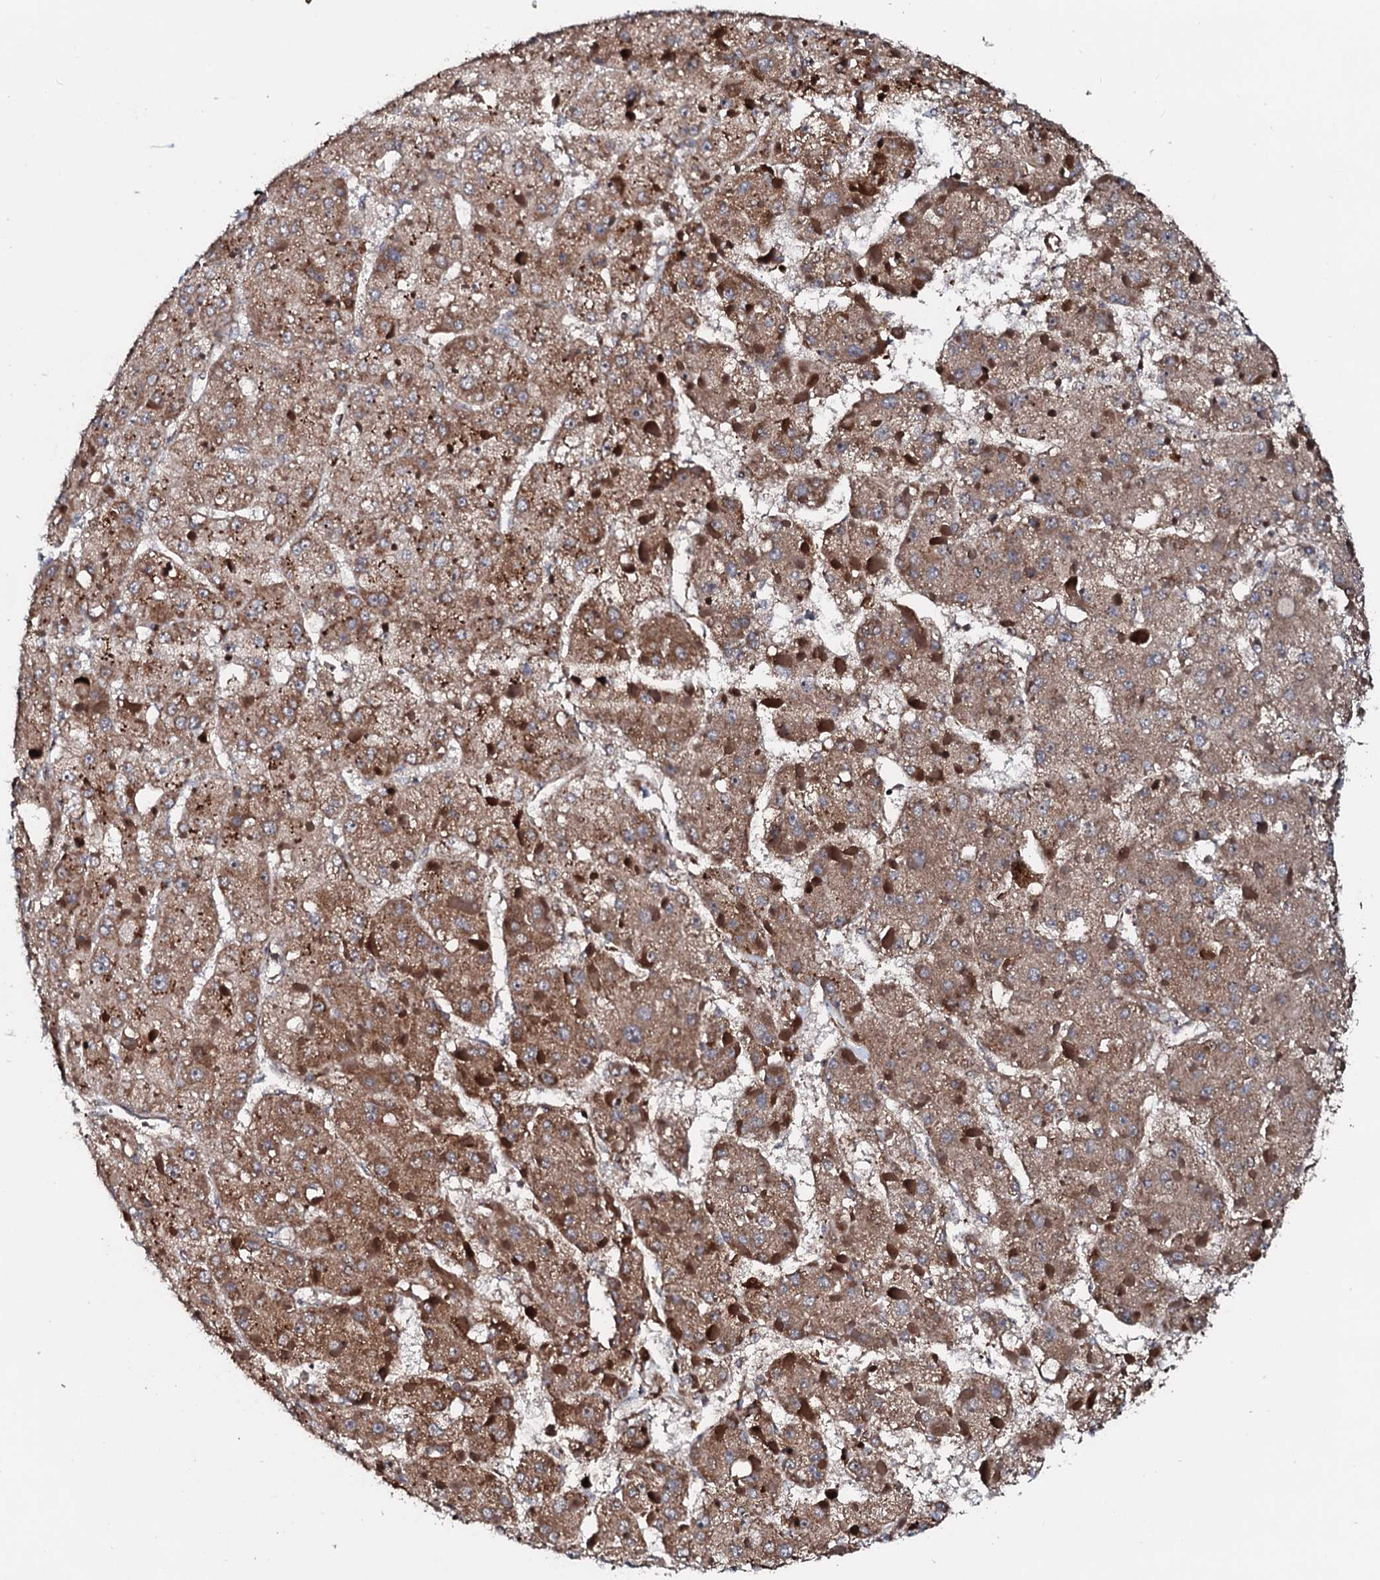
{"staining": {"intensity": "moderate", "quantity": ">75%", "location": "cytoplasmic/membranous"}, "tissue": "liver cancer", "cell_type": "Tumor cells", "image_type": "cancer", "snomed": [{"axis": "morphology", "description": "Carcinoma, Hepatocellular, NOS"}, {"axis": "topography", "description": "Liver"}], "caption": "This photomicrograph reveals immunohistochemistry staining of liver cancer (hepatocellular carcinoma), with medium moderate cytoplasmic/membranous staining in about >75% of tumor cells.", "gene": "SDHAF2", "patient": {"sex": "female", "age": 73}}